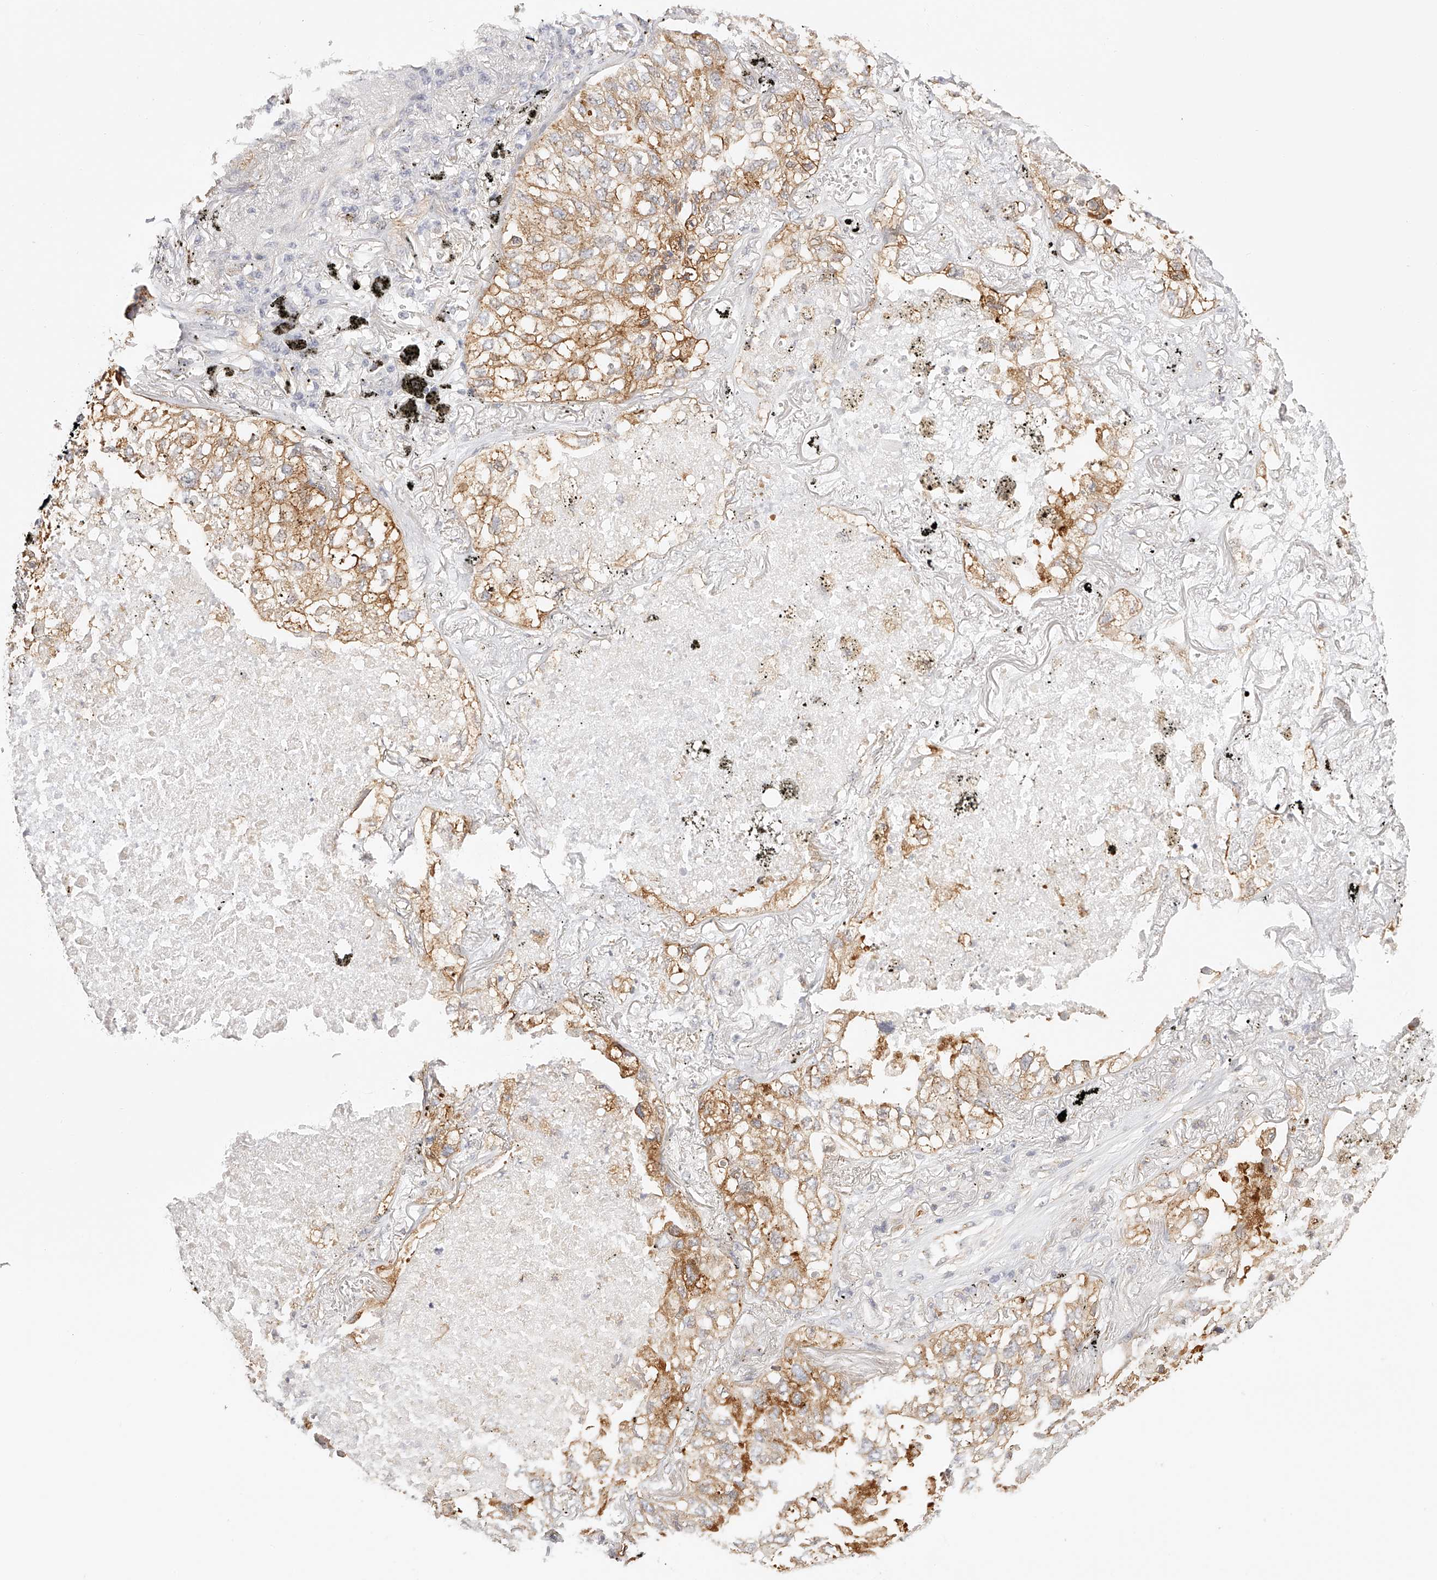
{"staining": {"intensity": "moderate", "quantity": ">75%", "location": "cytoplasmic/membranous"}, "tissue": "lung cancer", "cell_type": "Tumor cells", "image_type": "cancer", "snomed": [{"axis": "morphology", "description": "Adenocarcinoma, NOS"}, {"axis": "topography", "description": "Lung"}], "caption": "The image demonstrates a brown stain indicating the presence of a protein in the cytoplasmic/membranous of tumor cells in lung cancer (adenocarcinoma).", "gene": "SYNC", "patient": {"sex": "male", "age": 65}}